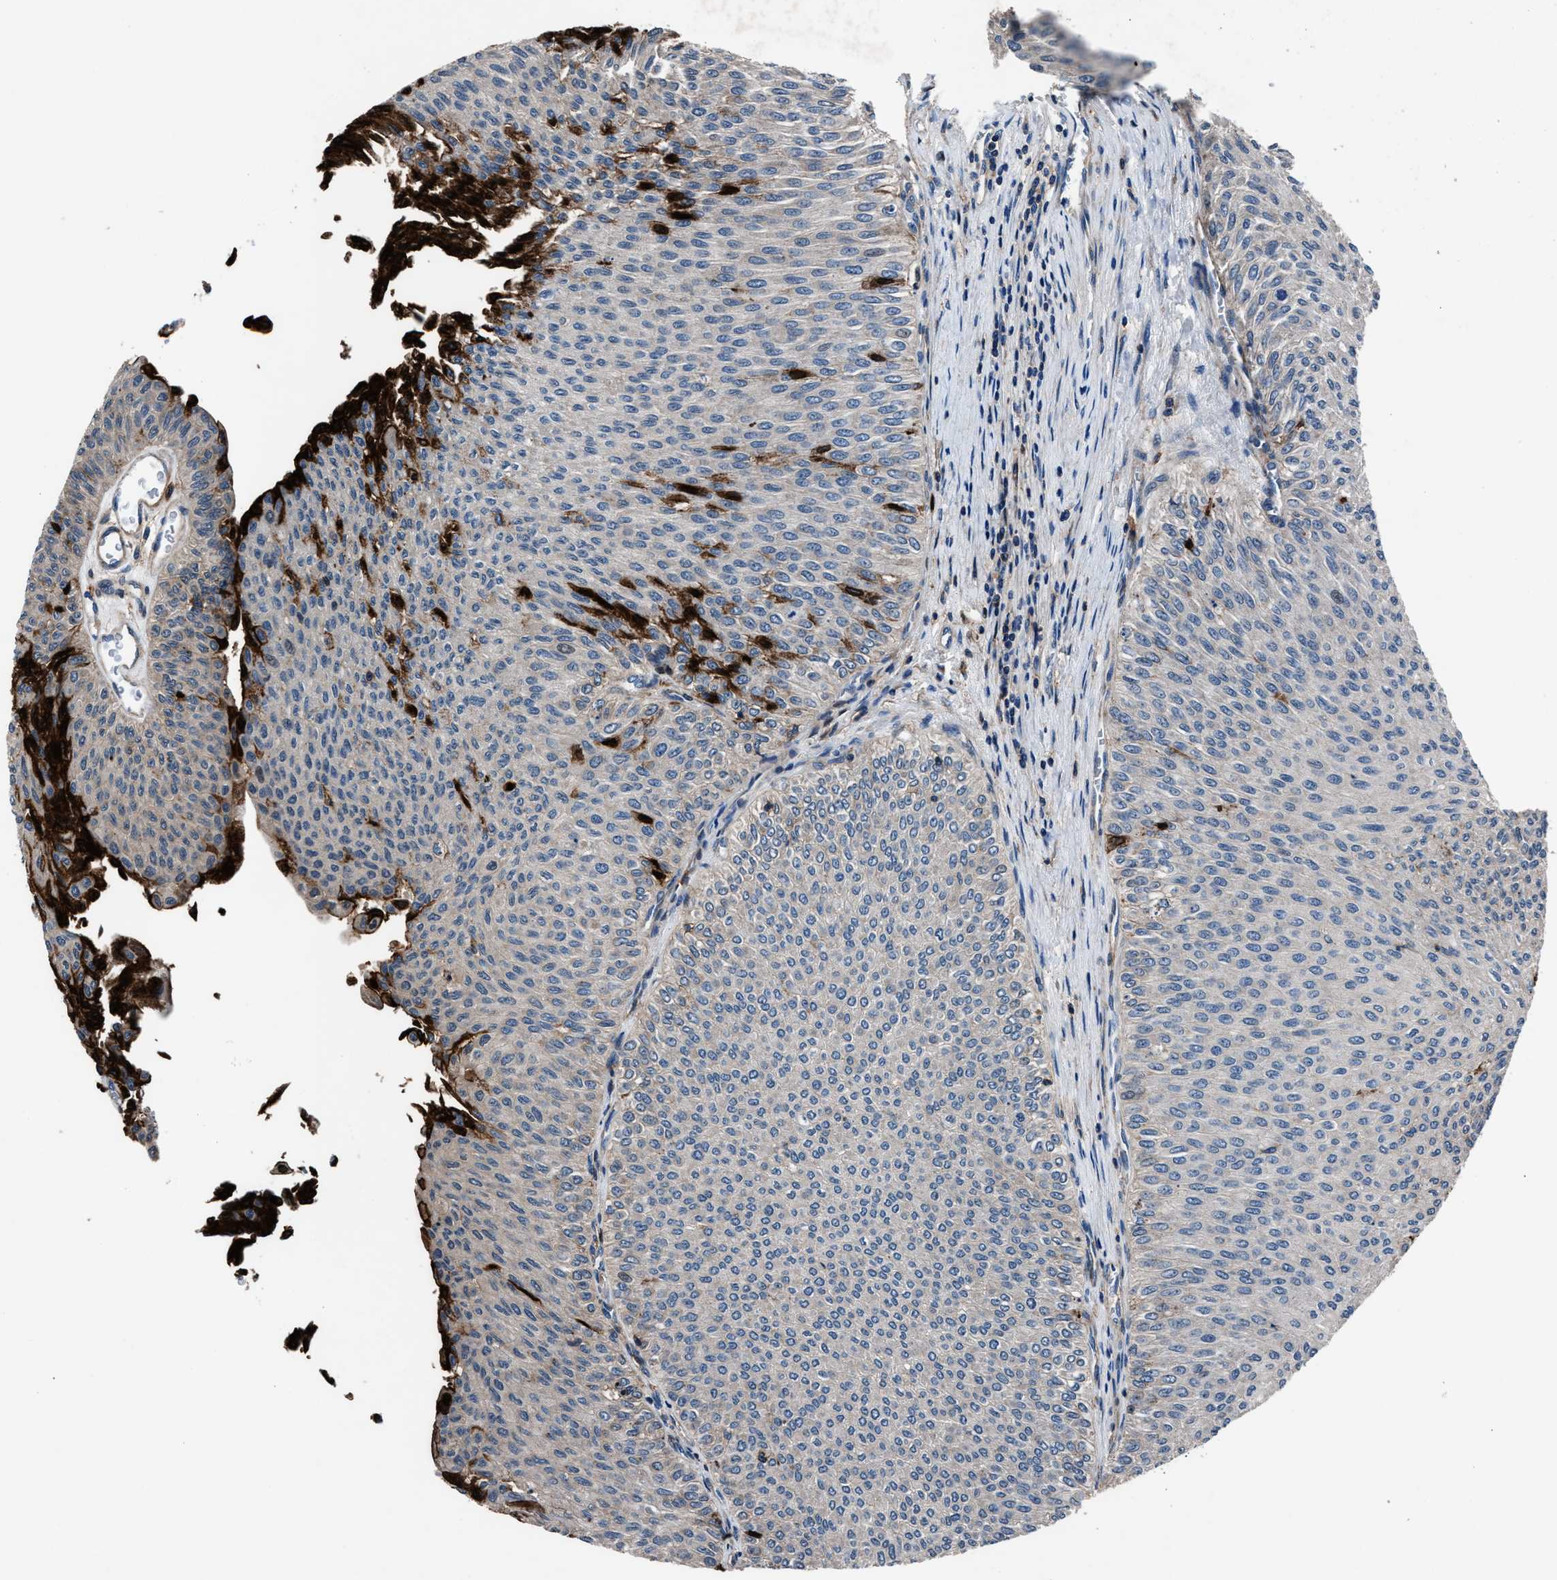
{"staining": {"intensity": "strong", "quantity": "<25%", "location": "cytoplasmic/membranous"}, "tissue": "urothelial cancer", "cell_type": "Tumor cells", "image_type": "cancer", "snomed": [{"axis": "morphology", "description": "Urothelial carcinoma, Low grade"}, {"axis": "topography", "description": "Urinary bladder"}], "caption": "Urothelial cancer tissue demonstrates strong cytoplasmic/membranous staining in about <25% of tumor cells, visualized by immunohistochemistry.", "gene": "MFSD11", "patient": {"sex": "male", "age": 78}}